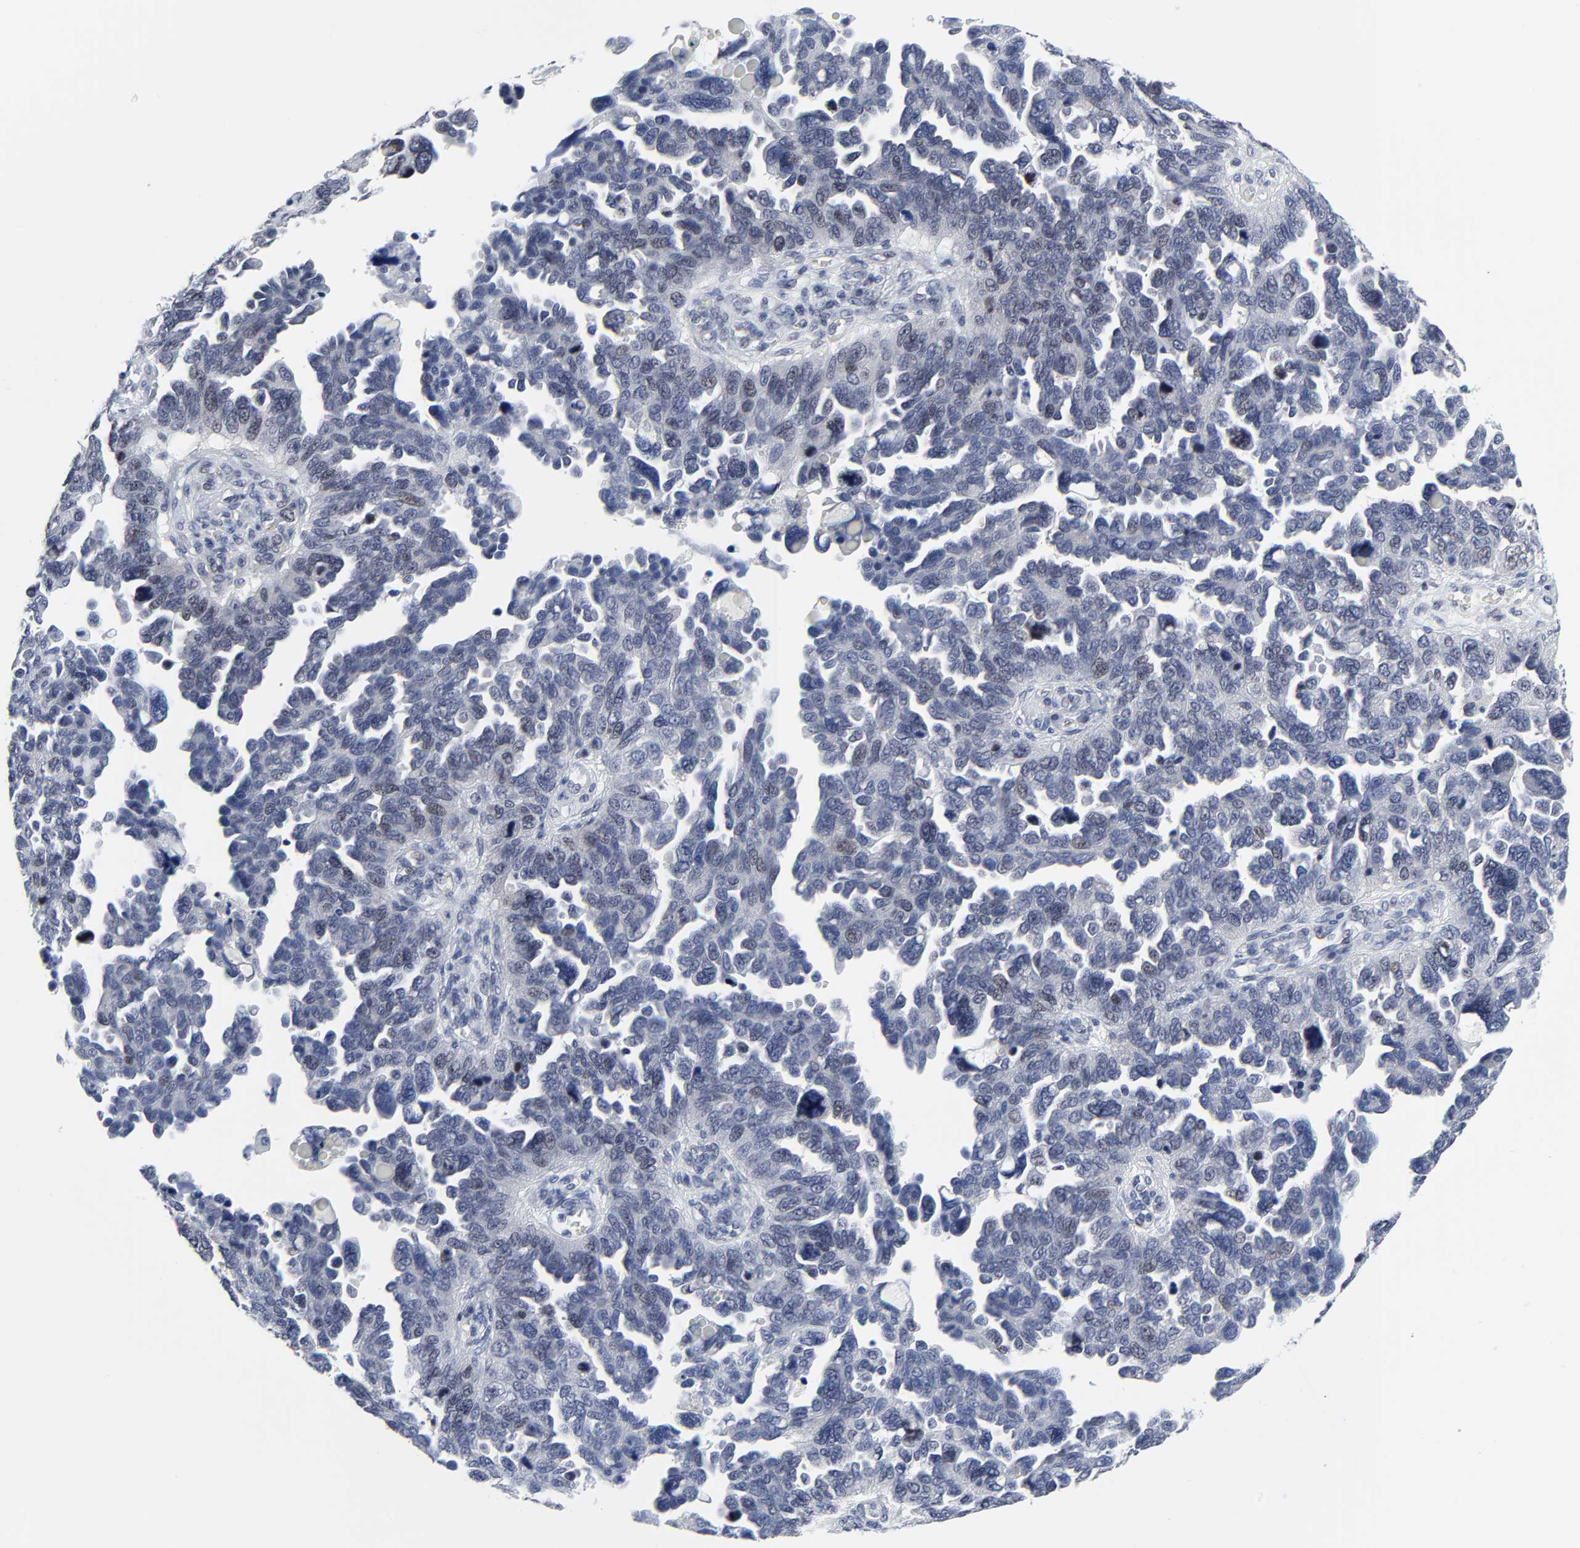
{"staining": {"intensity": "weak", "quantity": "<25%", "location": "nuclear"}, "tissue": "ovarian cancer", "cell_type": "Tumor cells", "image_type": "cancer", "snomed": [{"axis": "morphology", "description": "Cystadenocarcinoma, serous, NOS"}, {"axis": "topography", "description": "Ovary"}], "caption": "Immunohistochemistry of serous cystadenocarcinoma (ovarian) demonstrates no staining in tumor cells.", "gene": "ZNF589", "patient": {"sex": "female", "age": 64}}